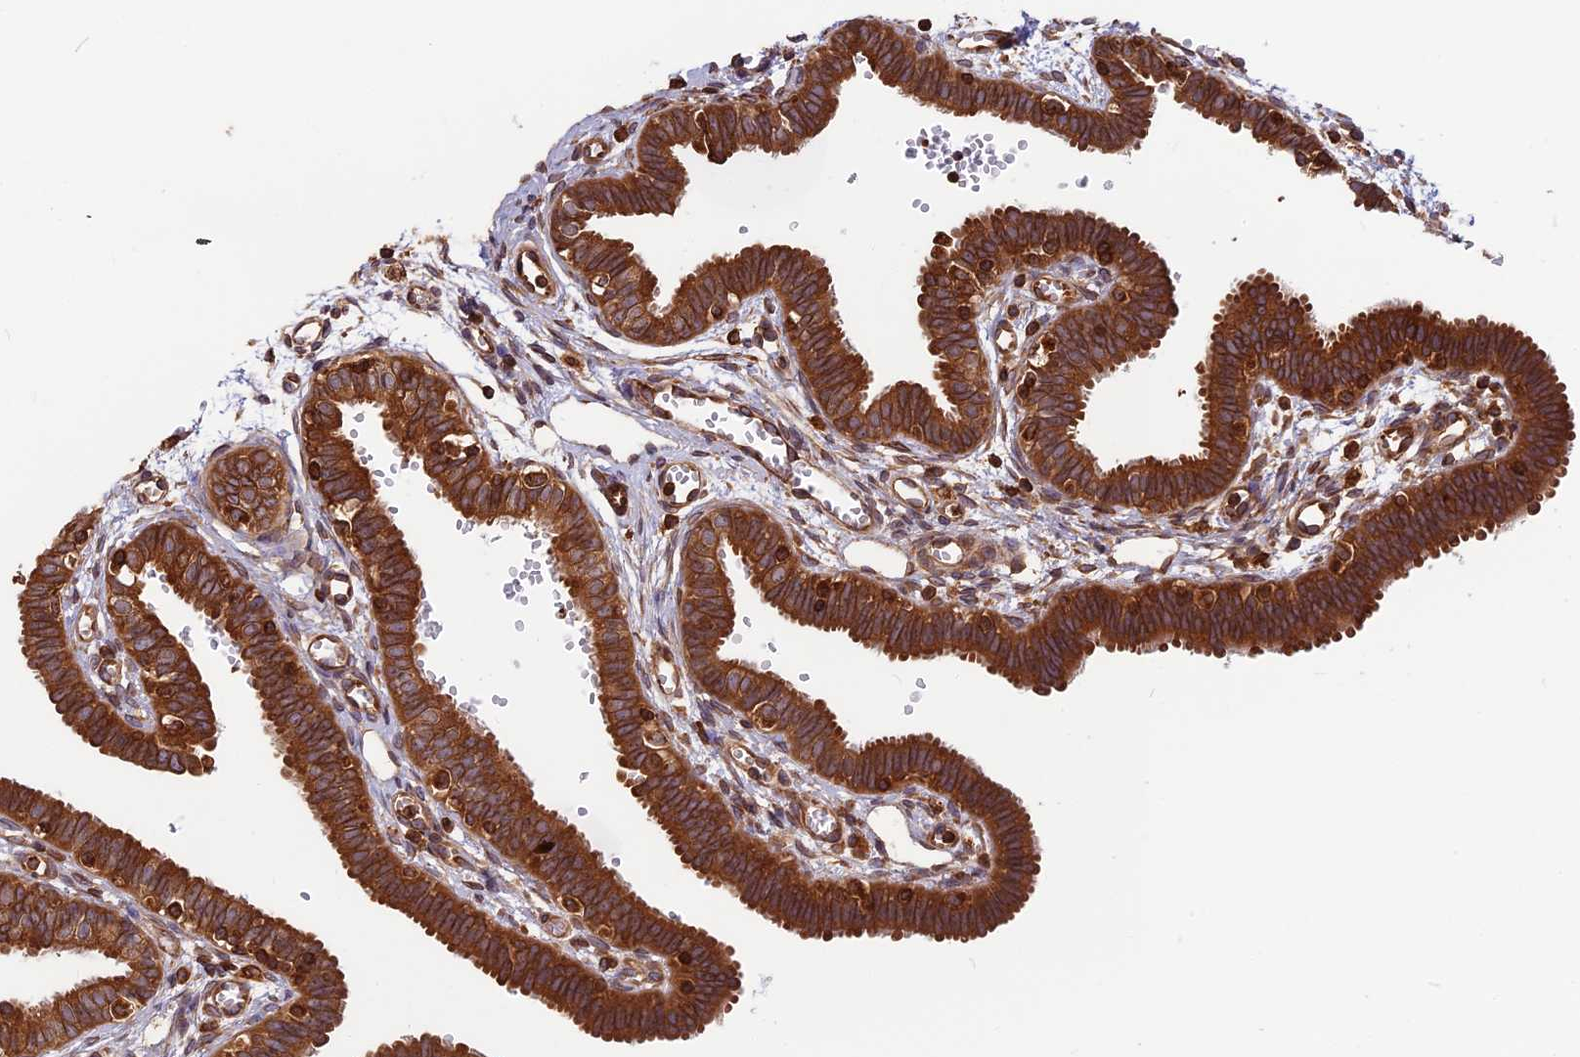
{"staining": {"intensity": "strong", "quantity": ">75%", "location": "cytoplasmic/membranous"}, "tissue": "fallopian tube", "cell_type": "Glandular cells", "image_type": "normal", "snomed": [{"axis": "morphology", "description": "Normal tissue, NOS"}, {"axis": "topography", "description": "Fallopian tube"}, {"axis": "topography", "description": "Placenta"}], "caption": "Fallopian tube stained for a protein shows strong cytoplasmic/membranous positivity in glandular cells. (DAB (3,3'-diaminobenzidine) = brown stain, brightfield microscopy at high magnification).", "gene": "WDR1", "patient": {"sex": "female", "age": 32}}